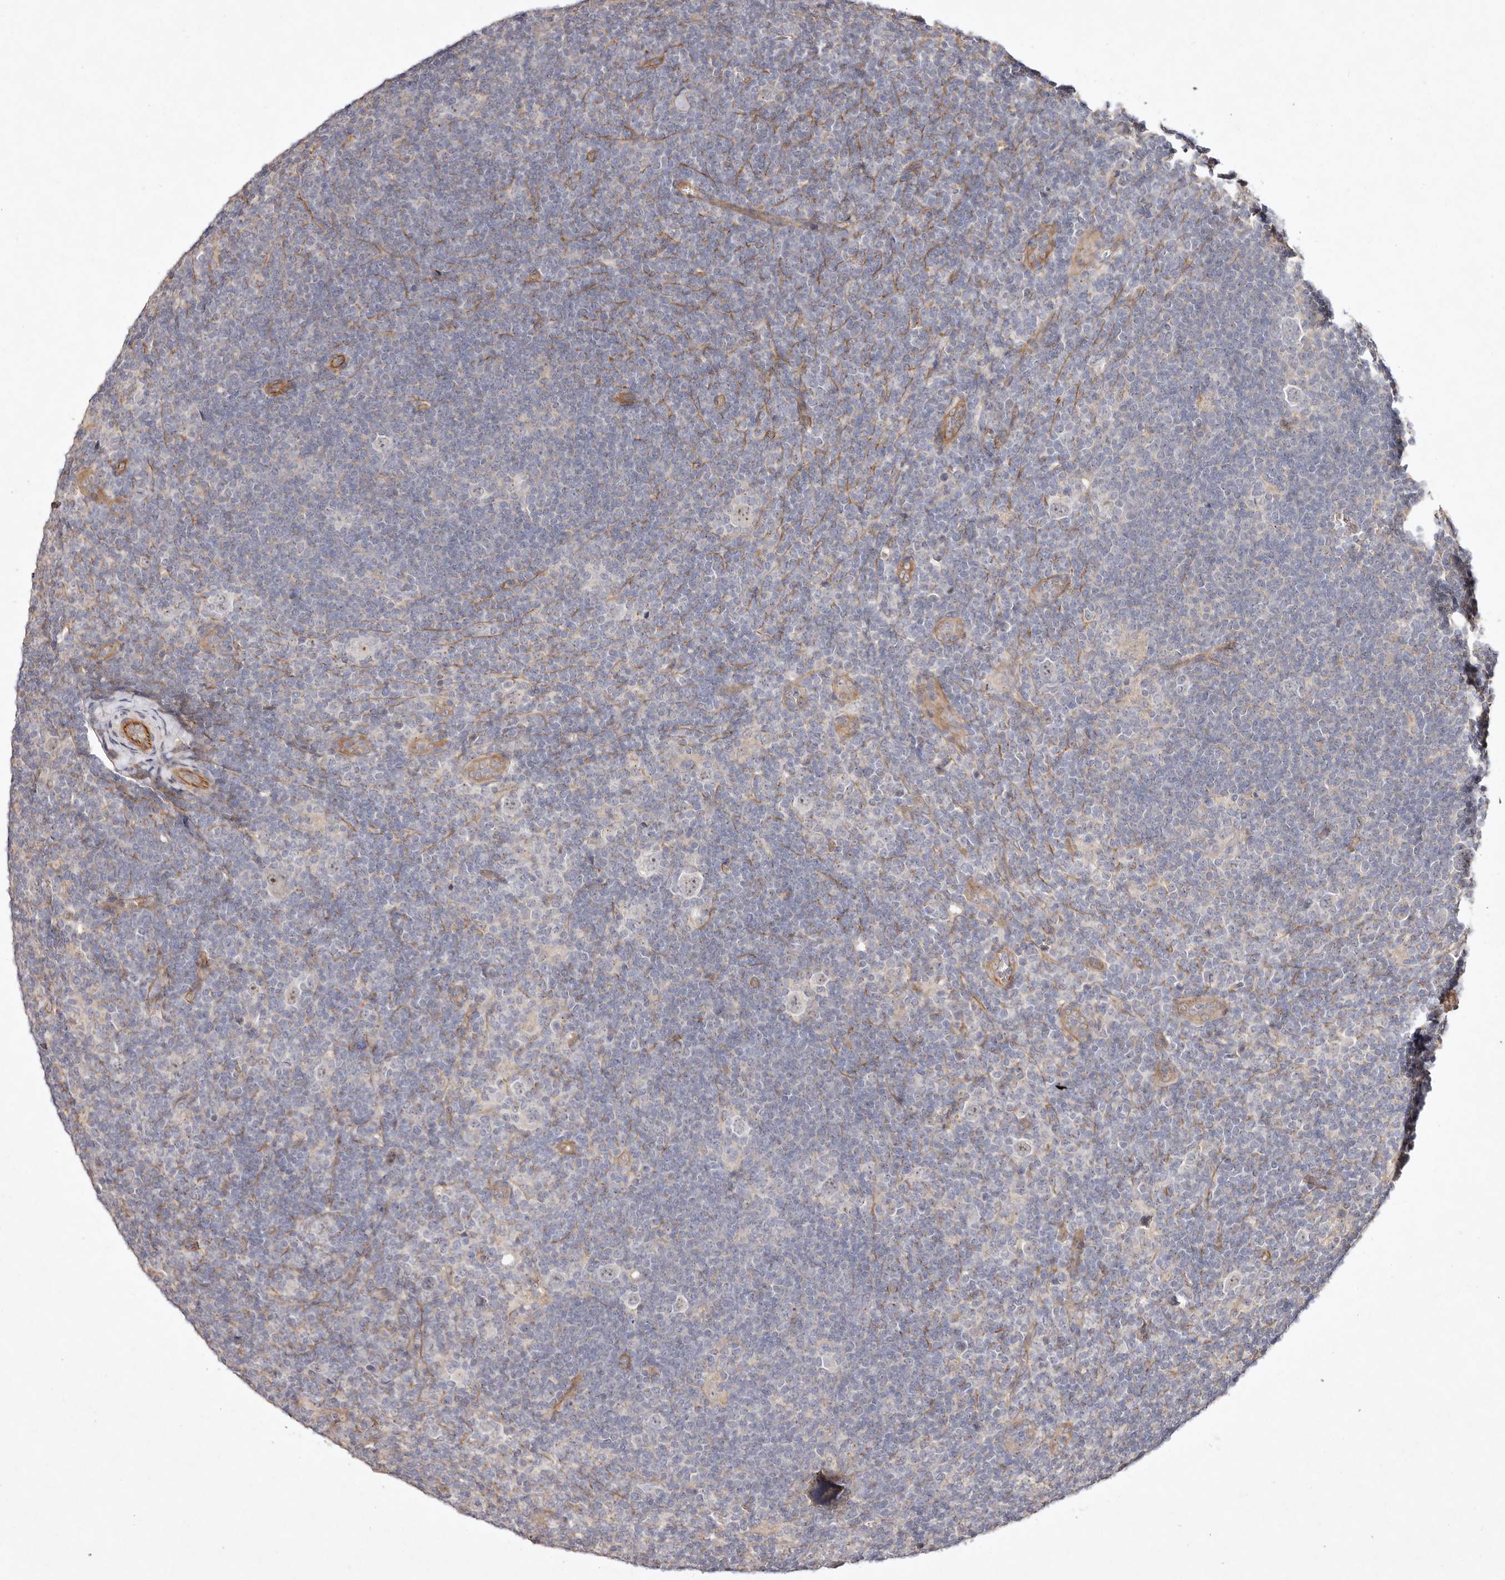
{"staining": {"intensity": "negative", "quantity": "none", "location": "none"}, "tissue": "lymphoma", "cell_type": "Tumor cells", "image_type": "cancer", "snomed": [{"axis": "morphology", "description": "Hodgkin's disease, NOS"}, {"axis": "topography", "description": "Lymph node"}], "caption": "There is no significant expression in tumor cells of Hodgkin's disease.", "gene": "MTMR11", "patient": {"sex": "female", "age": 57}}